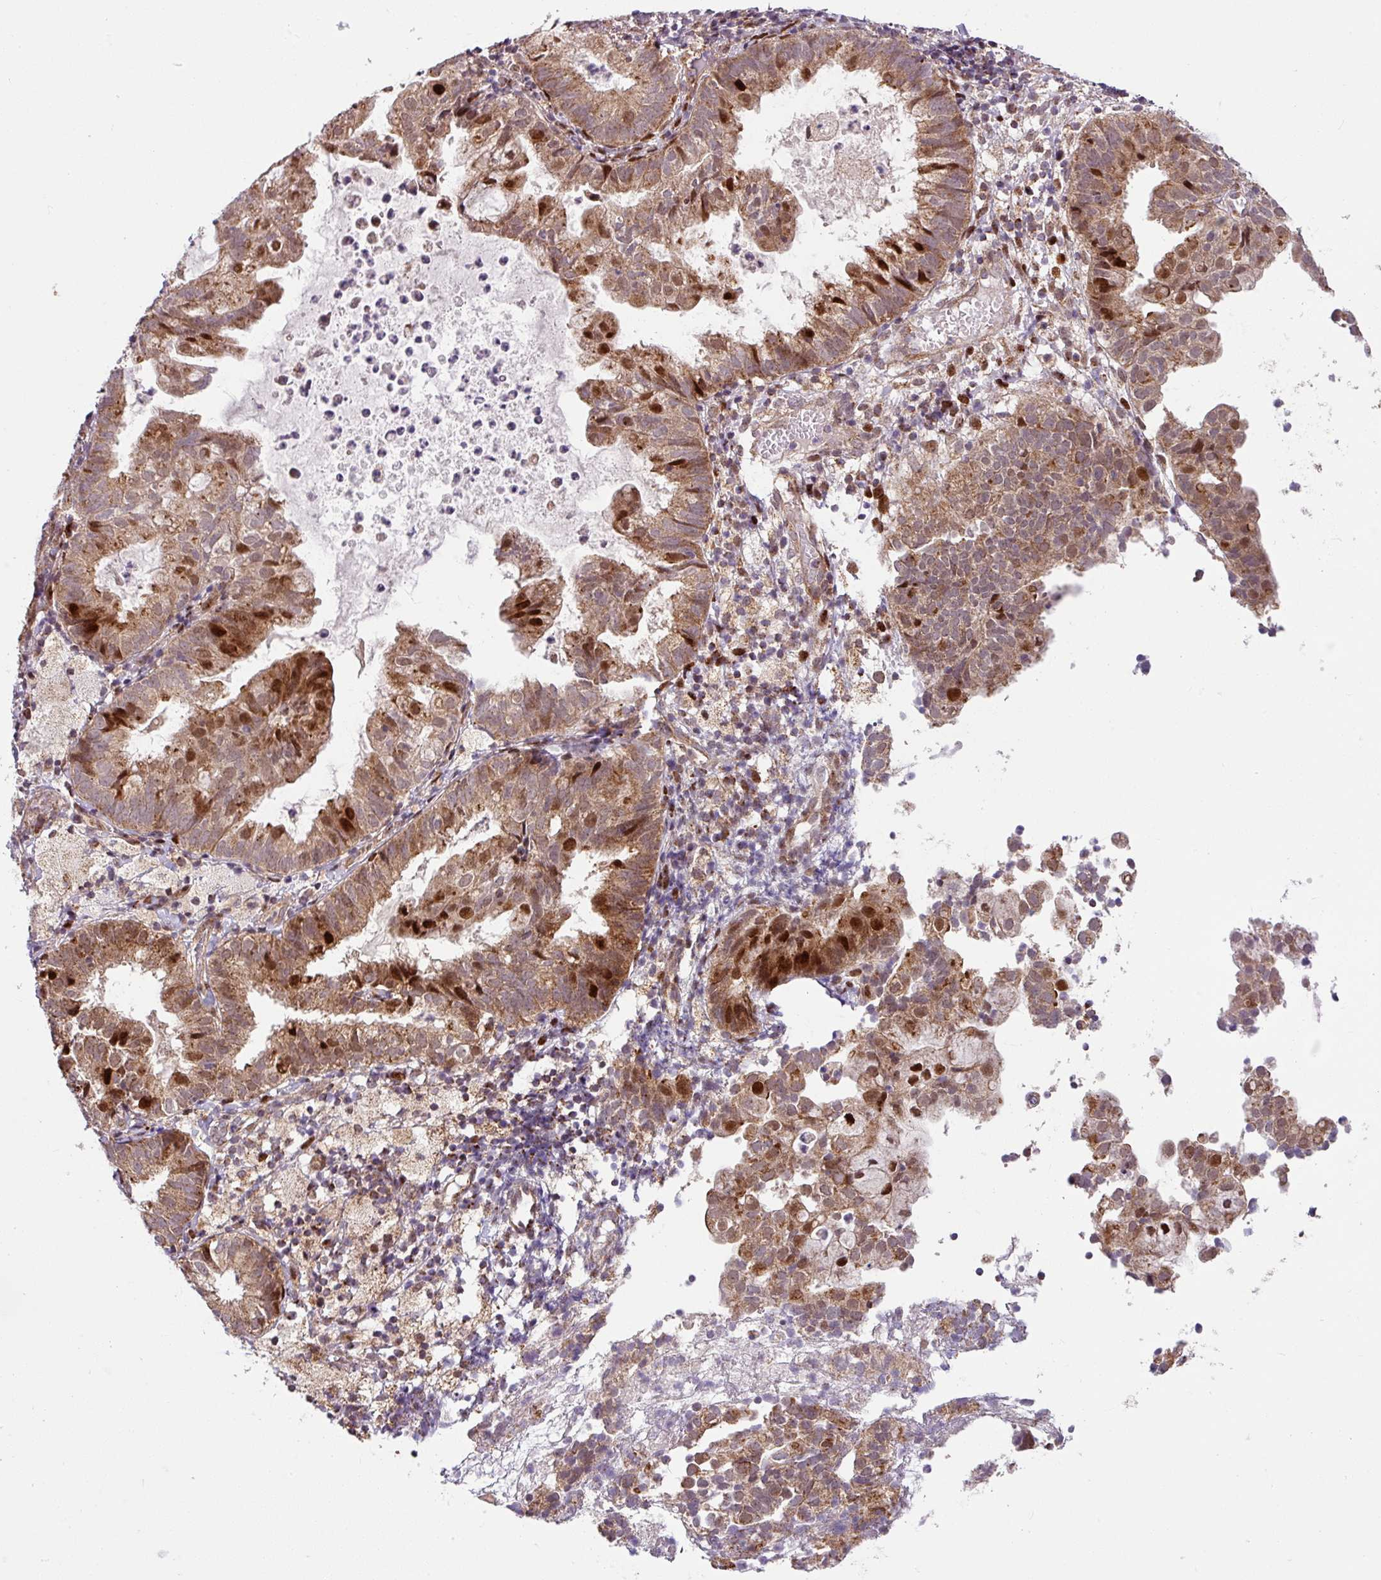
{"staining": {"intensity": "moderate", "quantity": ">75%", "location": "cytoplasmic/membranous,nuclear"}, "tissue": "endometrial cancer", "cell_type": "Tumor cells", "image_type": "cancer", "snomed": [{"axis": "morphology", "description": "Adenocarcinoma, NOS"}, {"axis": "topography", "description": "Endometrium"}], "caption": "Endometrial cancer (adenocarcinoma) was stained to show a protein in brown. There is medium levels of moderate cytoplasmic/membranous and nuclear staining in approximately >75% of tumor cells.", "gene": "SARS2", "patient": {"sex": "female", "age": 80}}